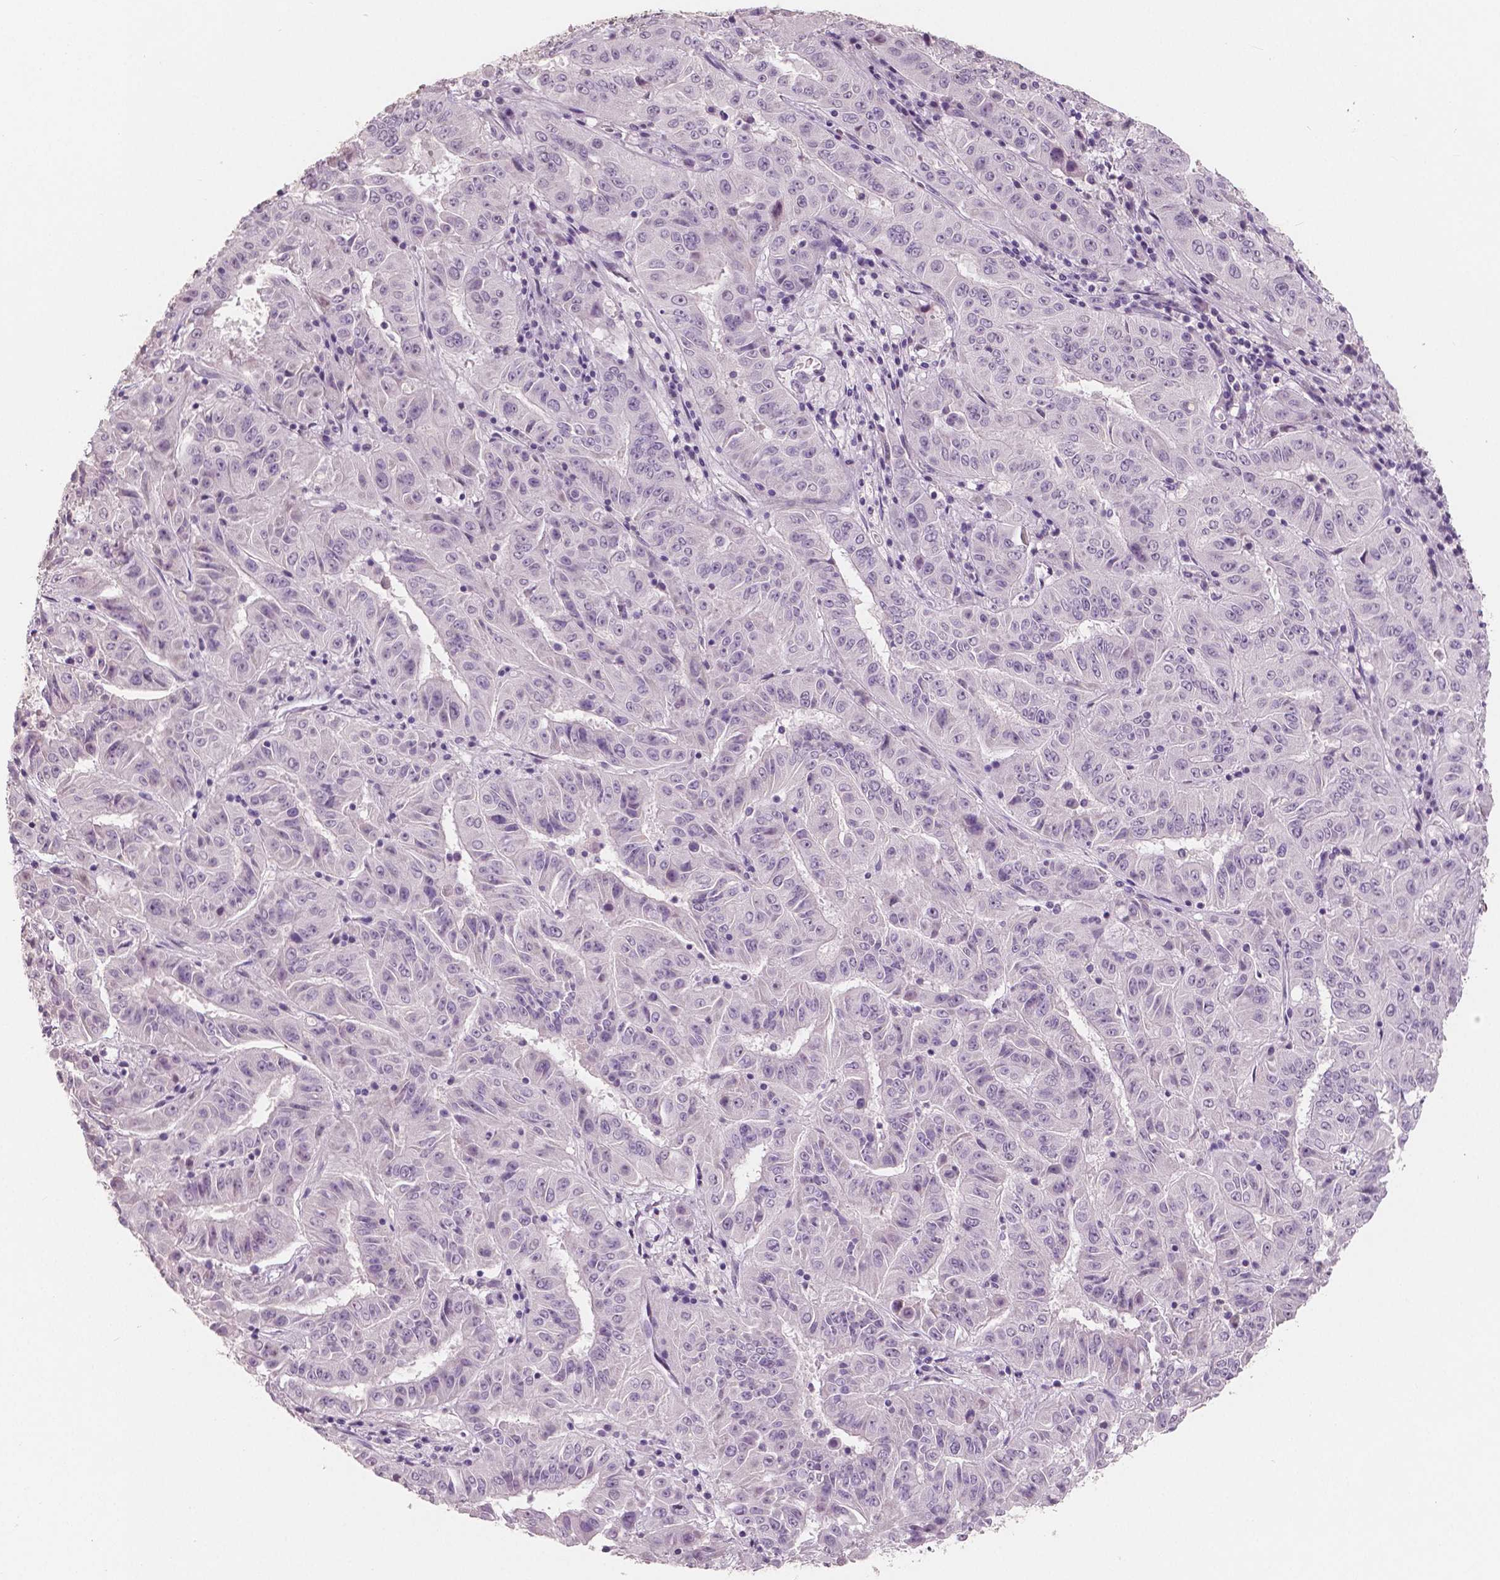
{"staining": {"intensity": "negative", "quantity": "none", "location": "none"}, "tissue": "pancreatic cancer", "cell_type": "Tumor cells", "image_type": "cancer", "snomed": [{"axis": "morphology", "description": "Adenocarcinoma, NOS"}, {"axis": "topography", "description": "Pancreas"}], "caption": "The IHC histopathology image has no significant expression in tumor cells of pancreatic cancer (adenocarcinoma) tissue.", "gene": "KIT", "patient": {"sex": "male", "age": 63}}